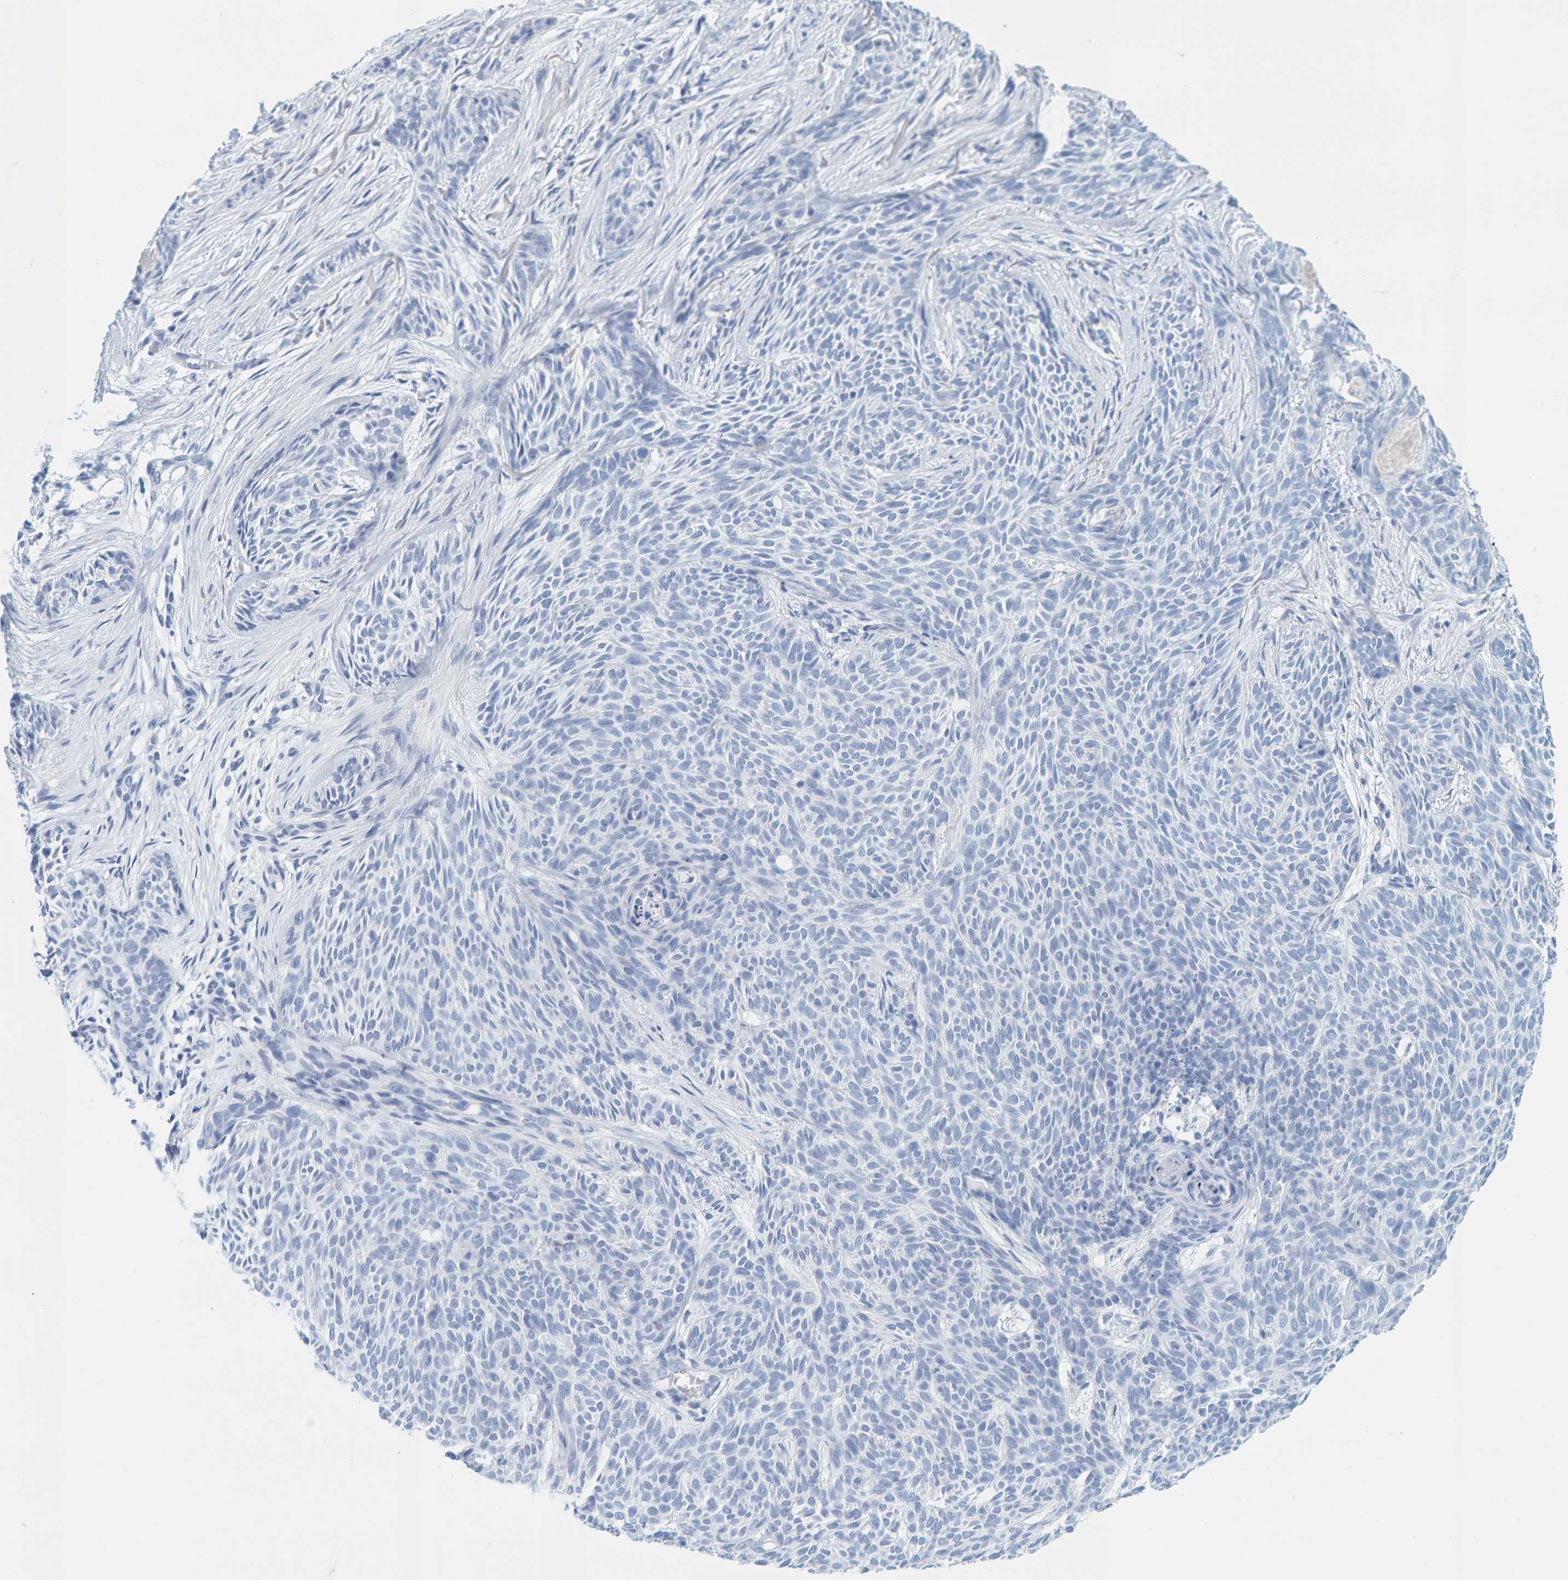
{"staining": {"intensity": "negative", "quantity": "none", "location": "none"}, "tissue": "skin cancer", "cell_type": "Tumor cells", "image_type": "cancer", "snomed": [{"axis": "morphology", "description": "Basal cell carcinoma"}, {"axis": "topography", "description": "Skin"}], "caption": "High magnification brightfield microscopy of skin cancer stained with DAB (brown) and counterstained with hematoxylin (blue): tumor cells show no significant staining.", "gene": "SFTPC", "patient": {"sex": "female", "age": 59}}